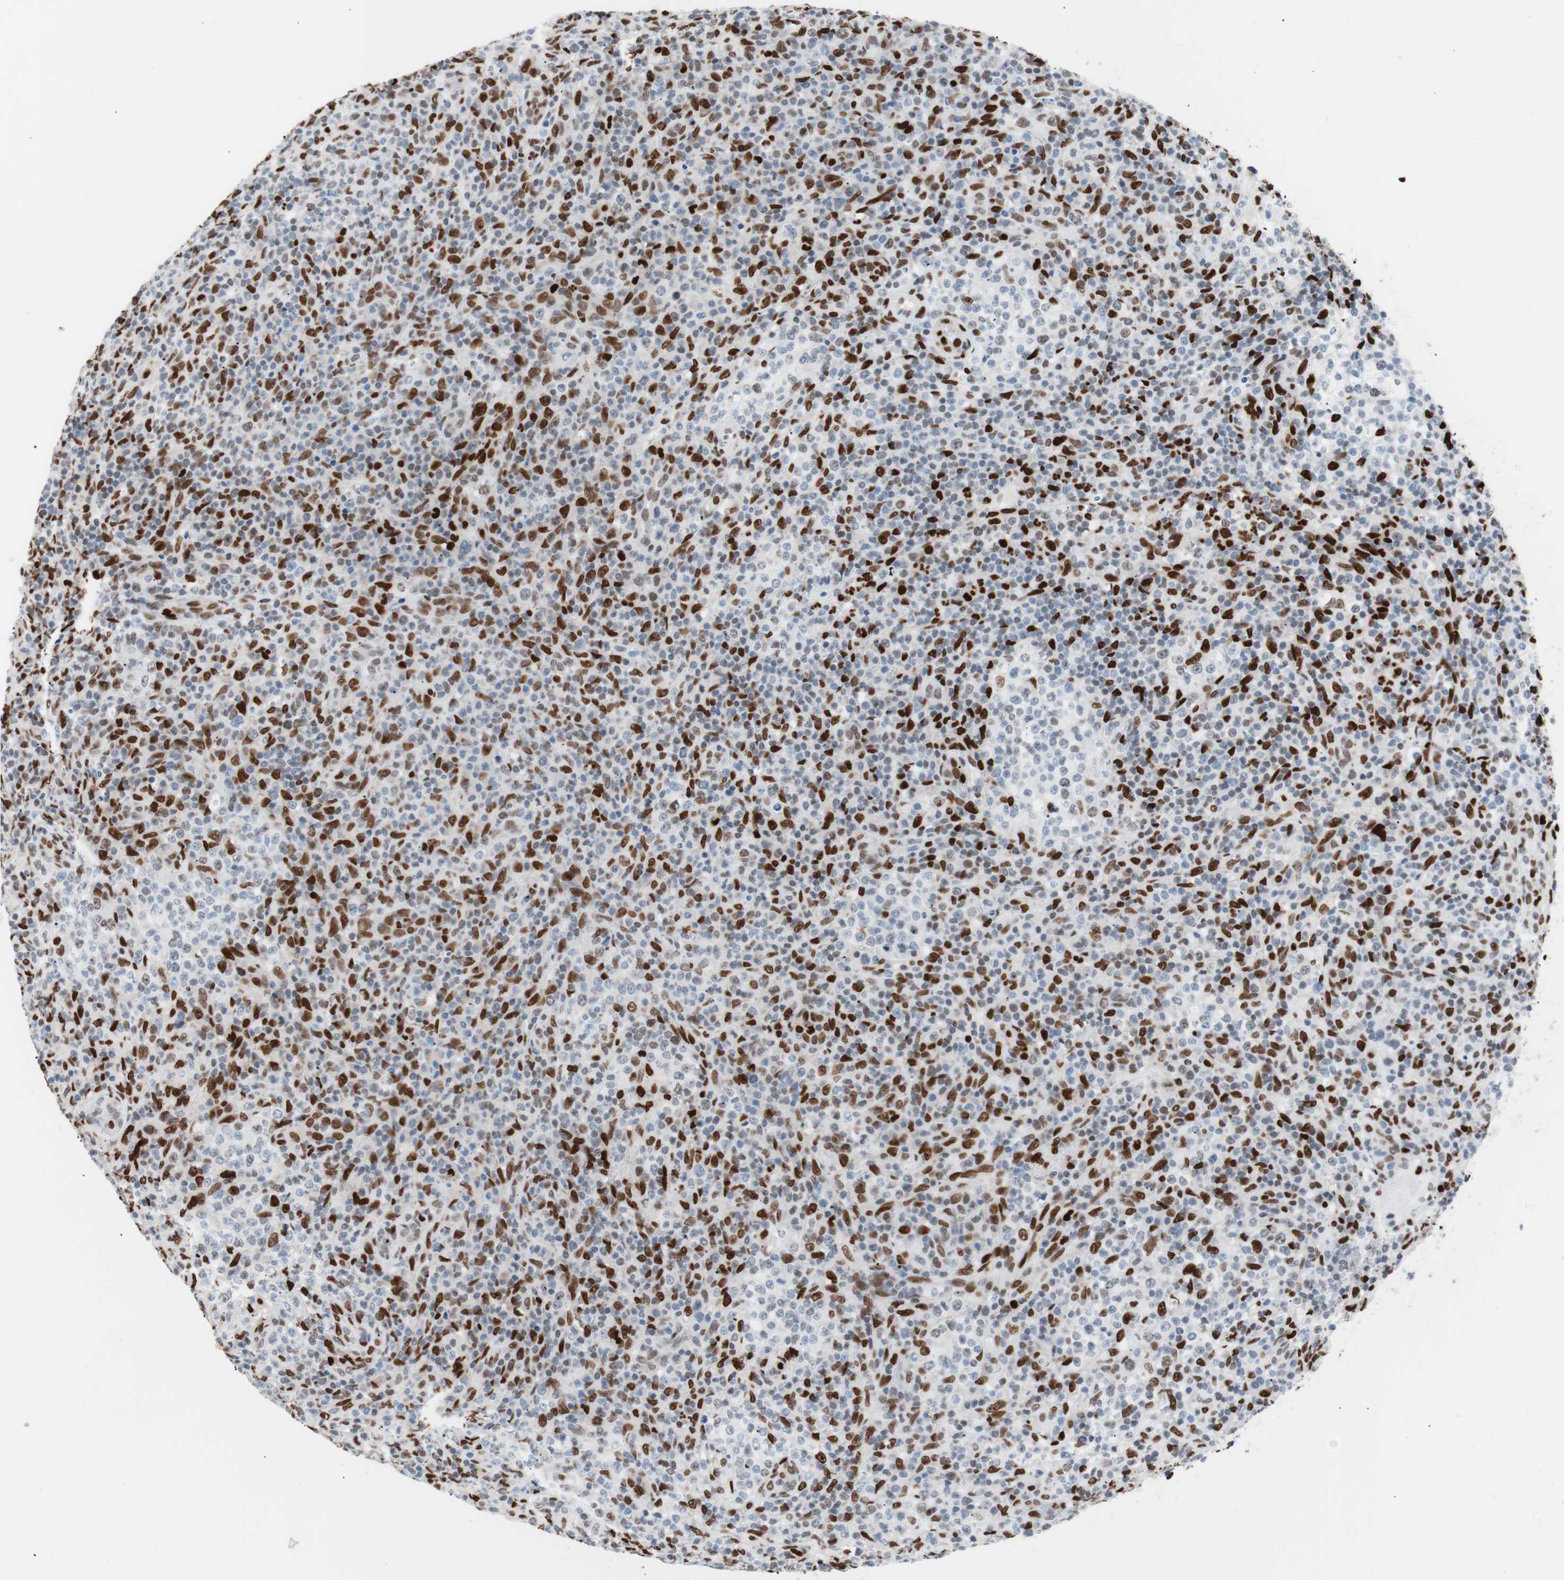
{"staining": {"intensity": "strong", "quantity": "25%-75%", "location": "nuclear"}, "tissue": "lymphoma", "cell_type": "Tumor cells", "image_type": "cancer", "snomed": [{"axis": "morphology", "description": "Malignant lymphoma, non-Hodgkin's type, High grade"}, {"axis": "topography", "description": "Lymph node"}], "caption": "This image exhibits immunohistochemistry staining of human lymphoma, with high strong nuclear expression in about 25%-75% of tumor cells.", "gene": "CEBPB", "patient": {"sex": "female", "age": 76}}